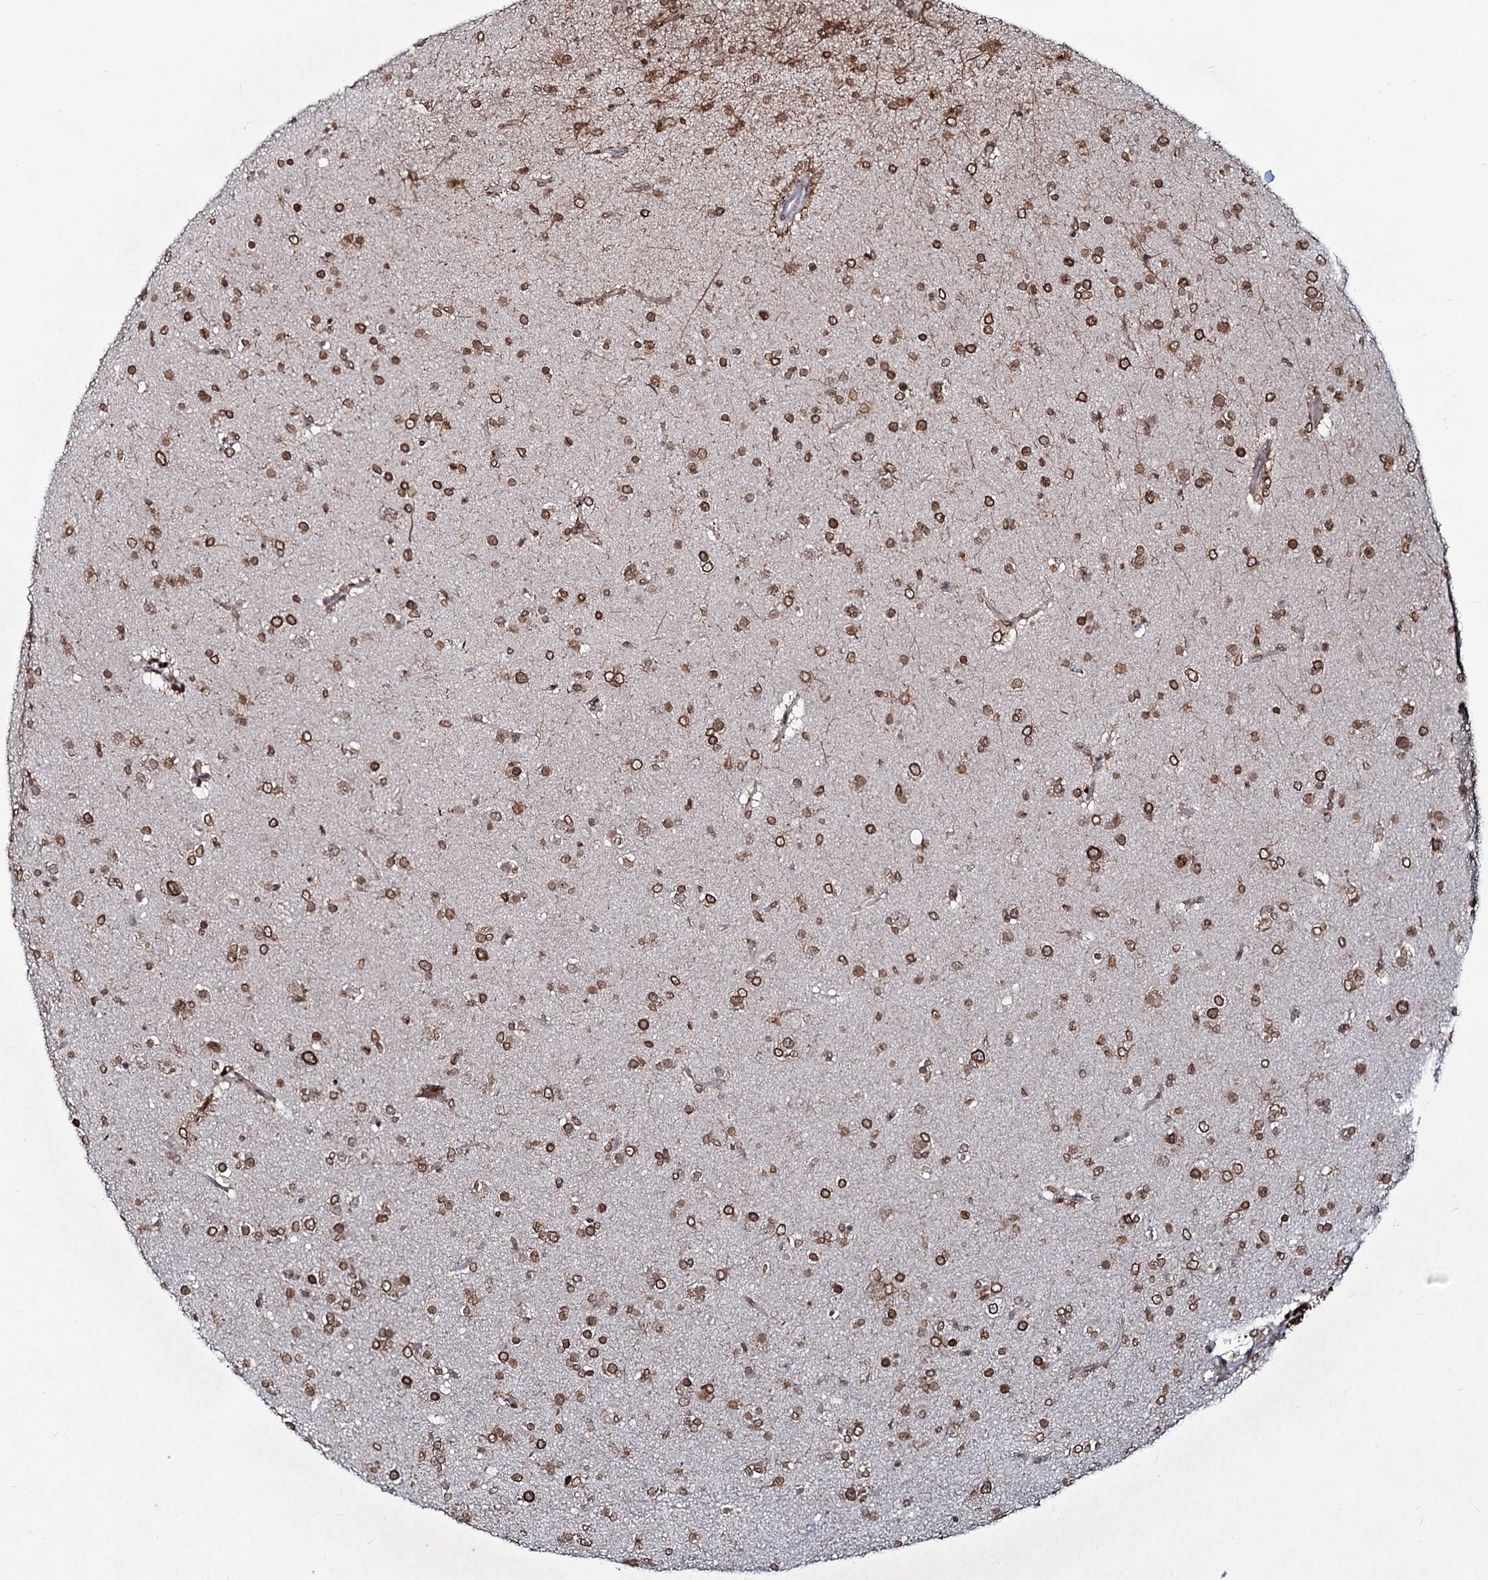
{"staining": {"intensity": "strong", "quantity": ">75%", "location": "cytoplasmic/membranous,nuclear"}, "tissue": "glioma", "cell_type": "Tumor cells", "image_type": "cancer", "snomed": [{"axis": "morphology", "description": "Glioma, malignant, Low grade"}, {"axis": "topography", "description": "Brain"}], "caption": "Protein expression analysis of malignant glioma (low-grade) shows strong cytoplasmic/membranous and nuclear staining in about >75% of tumor cells.", "gene": "RNF6", "patient": {"sex": "male", "age": 65}}